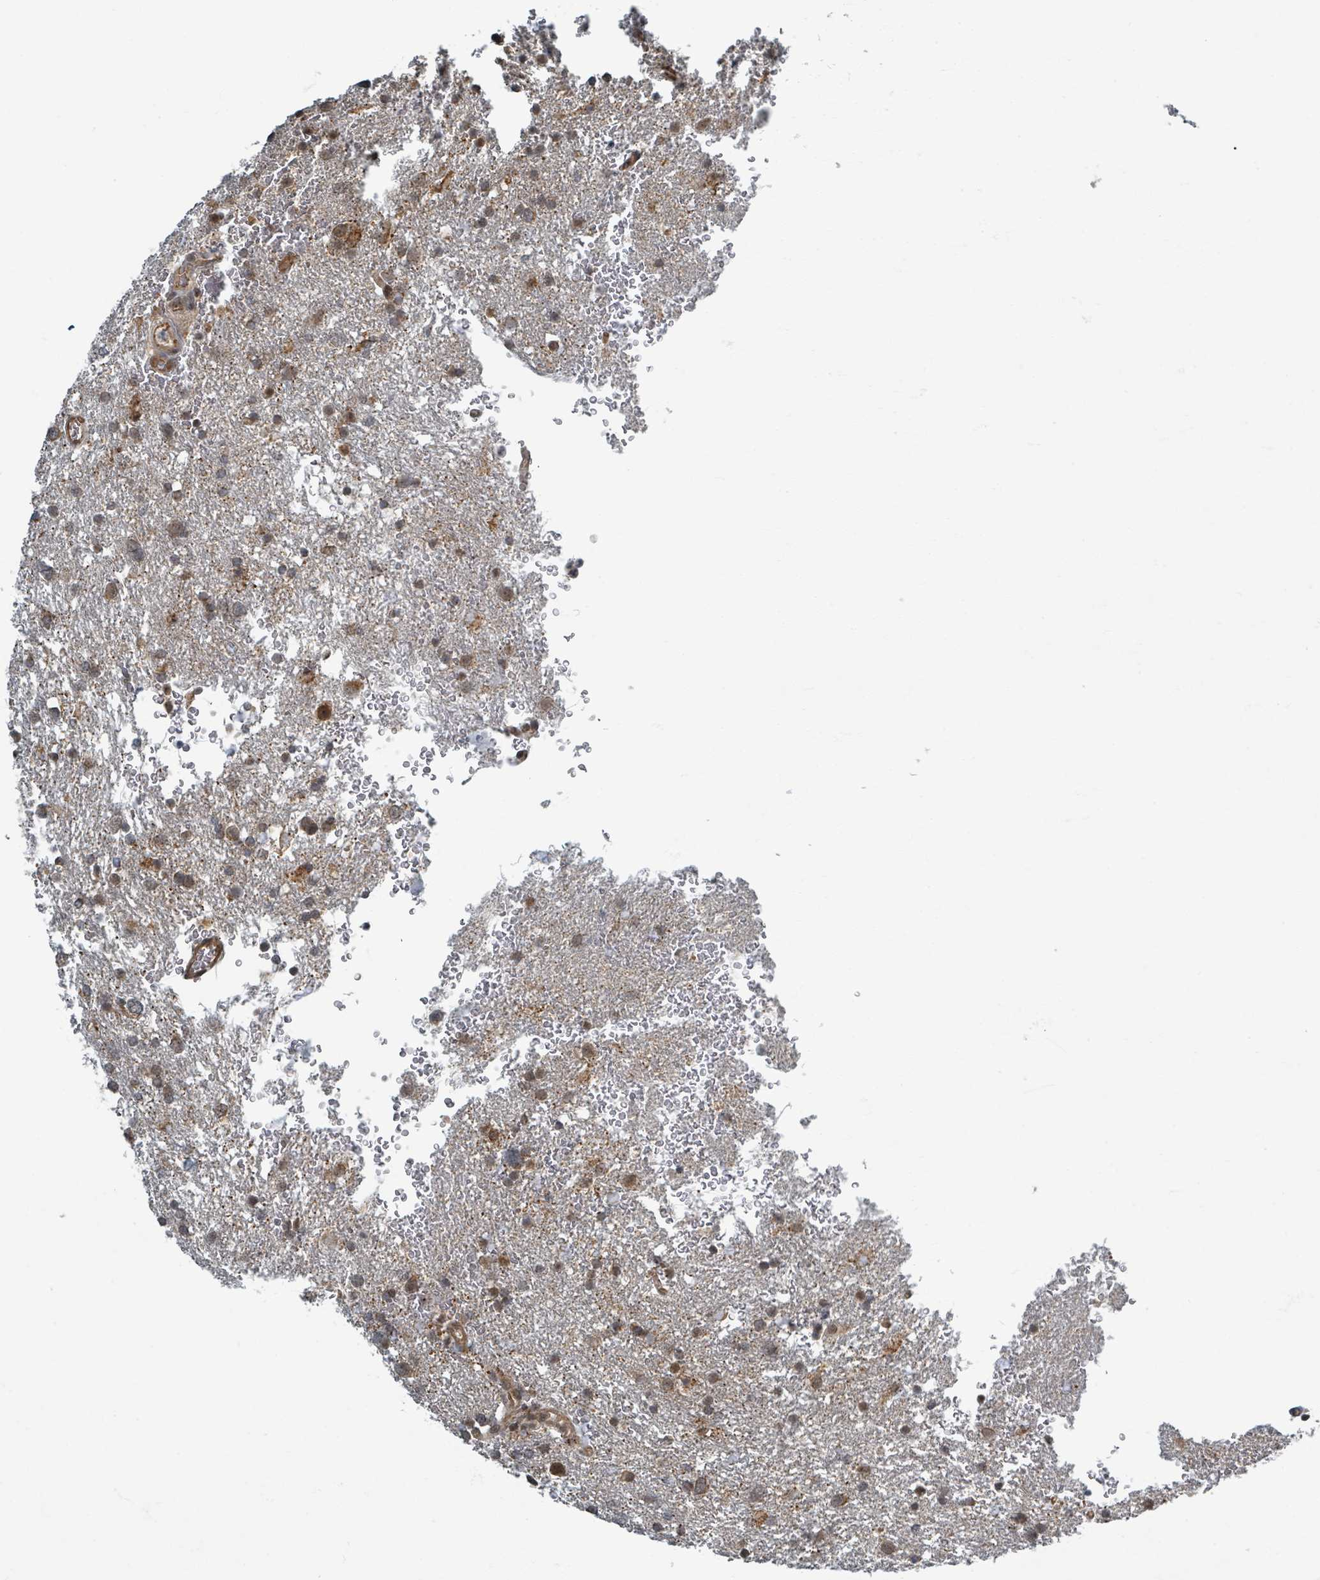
{"staining": {"intensity": "moderate", "quantity": "25%-75%", "location": "cytoplasmic/membranous,nuclear"}, "tissue": "glioma", "cell_type": "Tumor cells", "image_type": "cancer", "snomed": [{"axis": "morphology", "description": "Glioma, malignant, Low grade"}, {"axis": "topography", "description": "Brain"}], "caption": "Tumor cells exhibit medium levels of moderate cytoplasmic/membranous and nuclear staining in approximately 25%-75% of cells in human glioma.", "gene": "INTS15", "patient": {"sex": "female", "age": 32}}